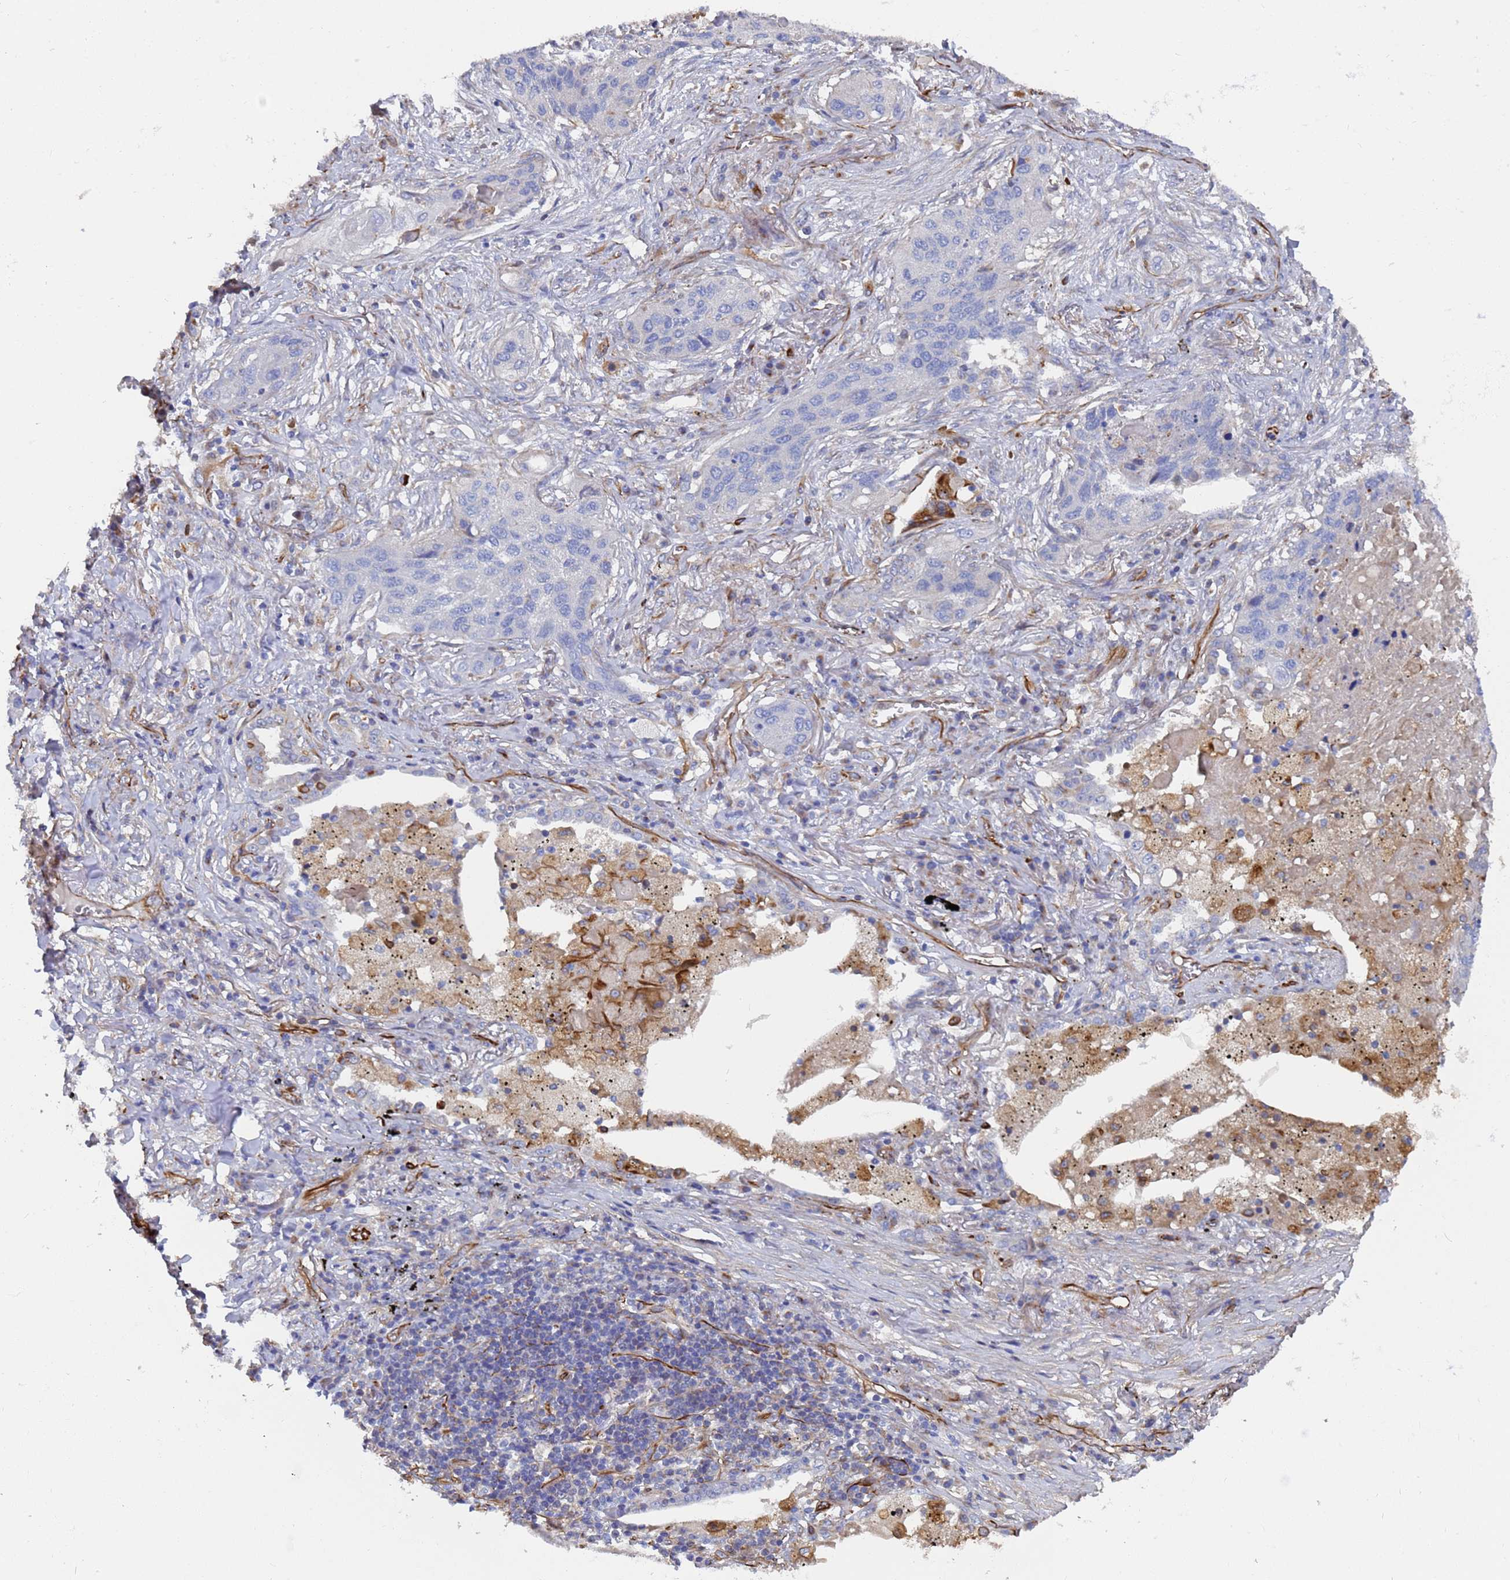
{"staining": {"intensity": "negative", "quantity": "none", "location": "none"}, "tissue": "lung cancer", "cell_type": "Tumor cells", "image_type": "cancer", "snomed": [{"axis": "morphology", "description": "Squamous cell carcinoma, NOS"}, {"axis": "topography", "description": "Lung"}], "caption": "The image reveals no staining of tumor cells in lung cancer (squamous cell carcinoma).", "gene": "SYT13", "patient": {"sex": "female", "age": 63}}